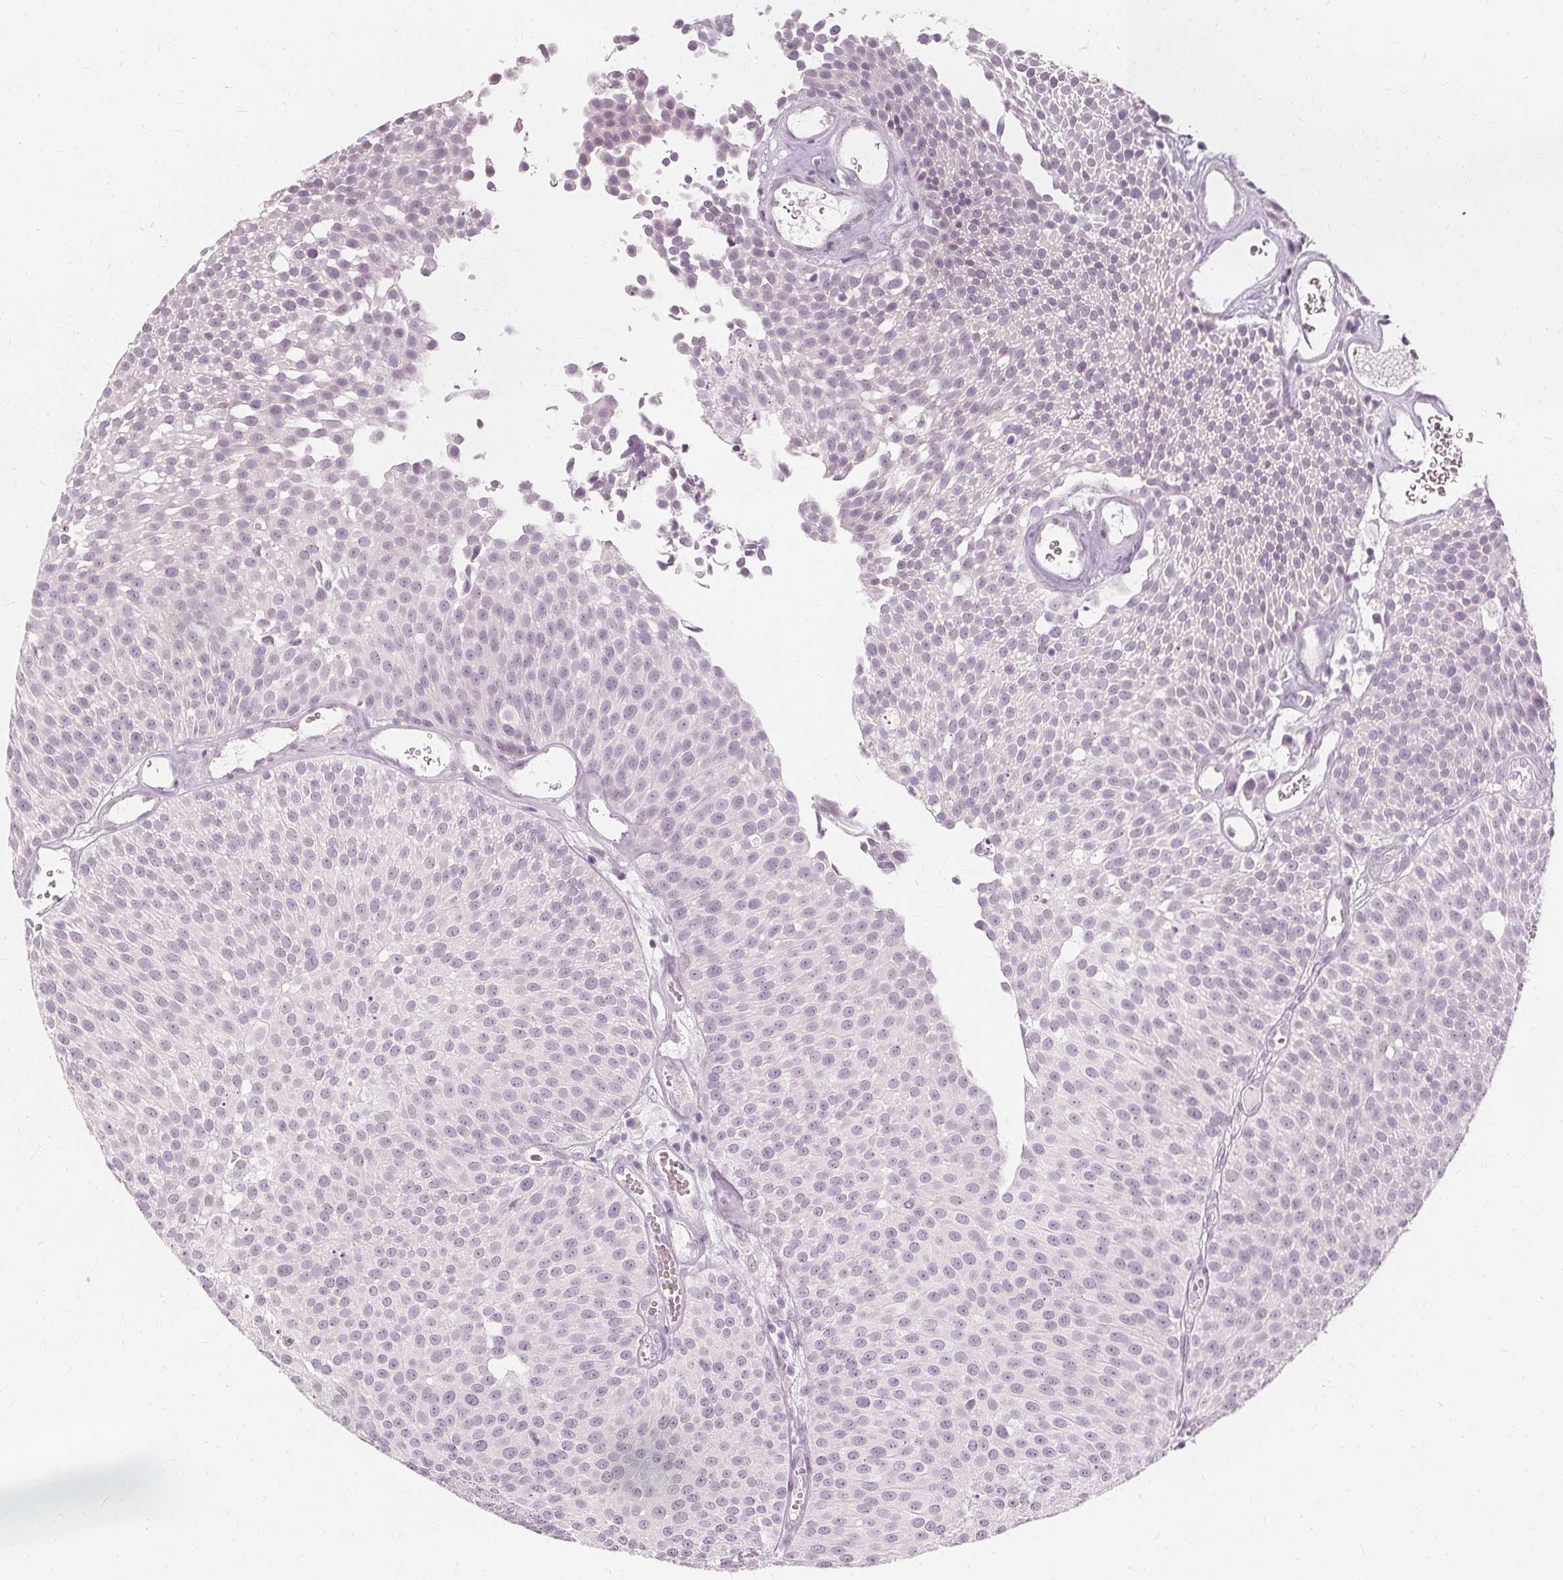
{"staining": {"intensity": "negative", "quantity": "none", "location": "none"}, "tissue": "urothelial cancer", "cell_type": "Tumor cells", "image_type": "cancer", "snomed": [{"axis": "morphology", "description": "Urothelial carcinoma, Low grade"}, {"axis": "topography", "description": "Urinary bladder"}], "caption": "There is no significant staining in tumor cells of low-grade urothelial carcinoma.", "gene": "NXPE1", "patient": {"sex": "female", "age": 79}}